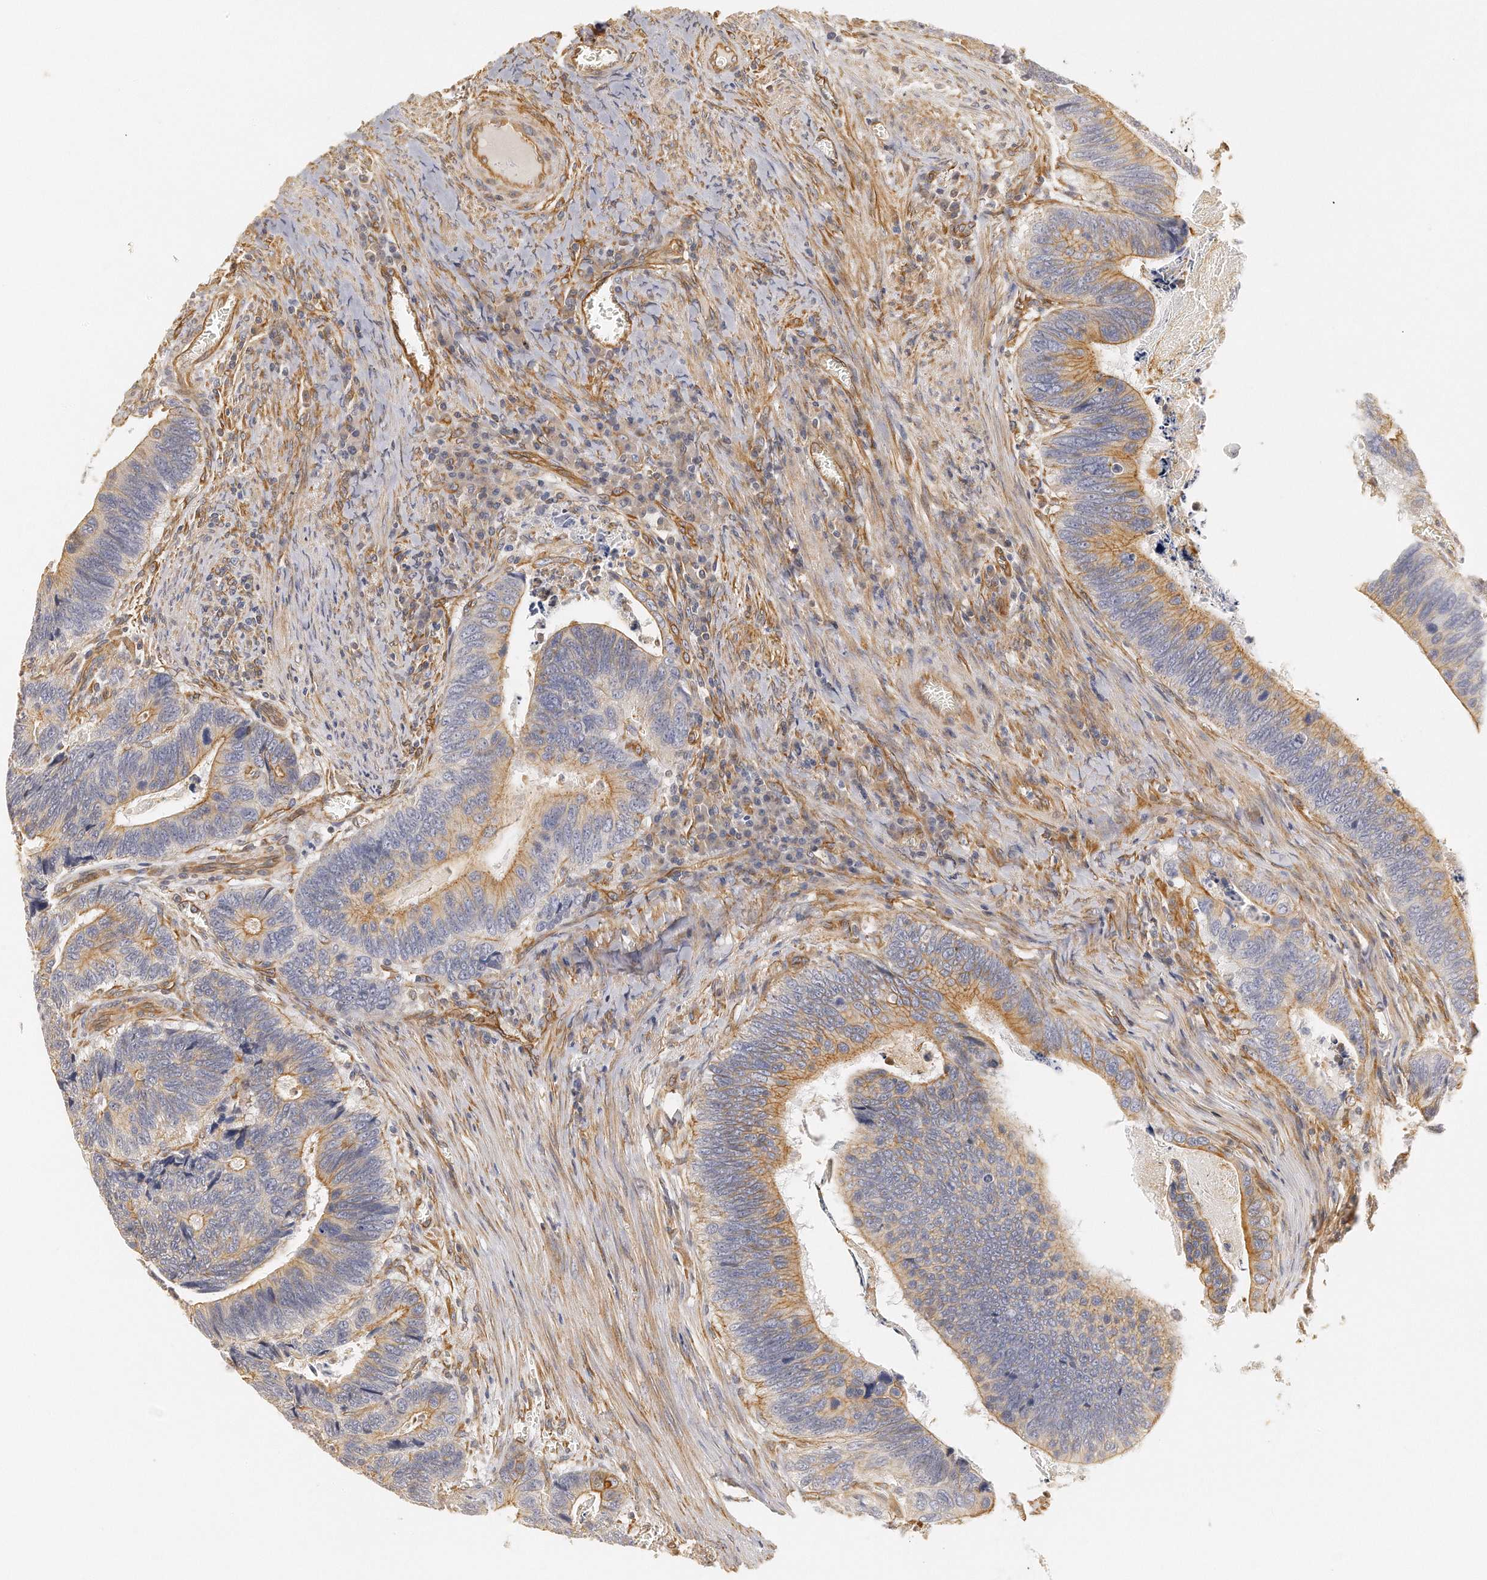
{"staining": {"intensity": "moderate", "quantity": "25%-75%", "location": "cytoplasmic/membranous"}, "tissue": "colorectal cancer", "cell_type": "Tumor cells", "image_type": "cancer", "snomed": [{"axis": "morphology", "description": "Adenocarcinoma, NOS"}, {"axis": "topography", "description": "Colon"}], "caption": "Human adenocarcinoma (colorectal) stained with a protein marker shows moderate staining in tumor cells.", "gene": "CHST7", "patient": {"sex": "male", "age": 72}}